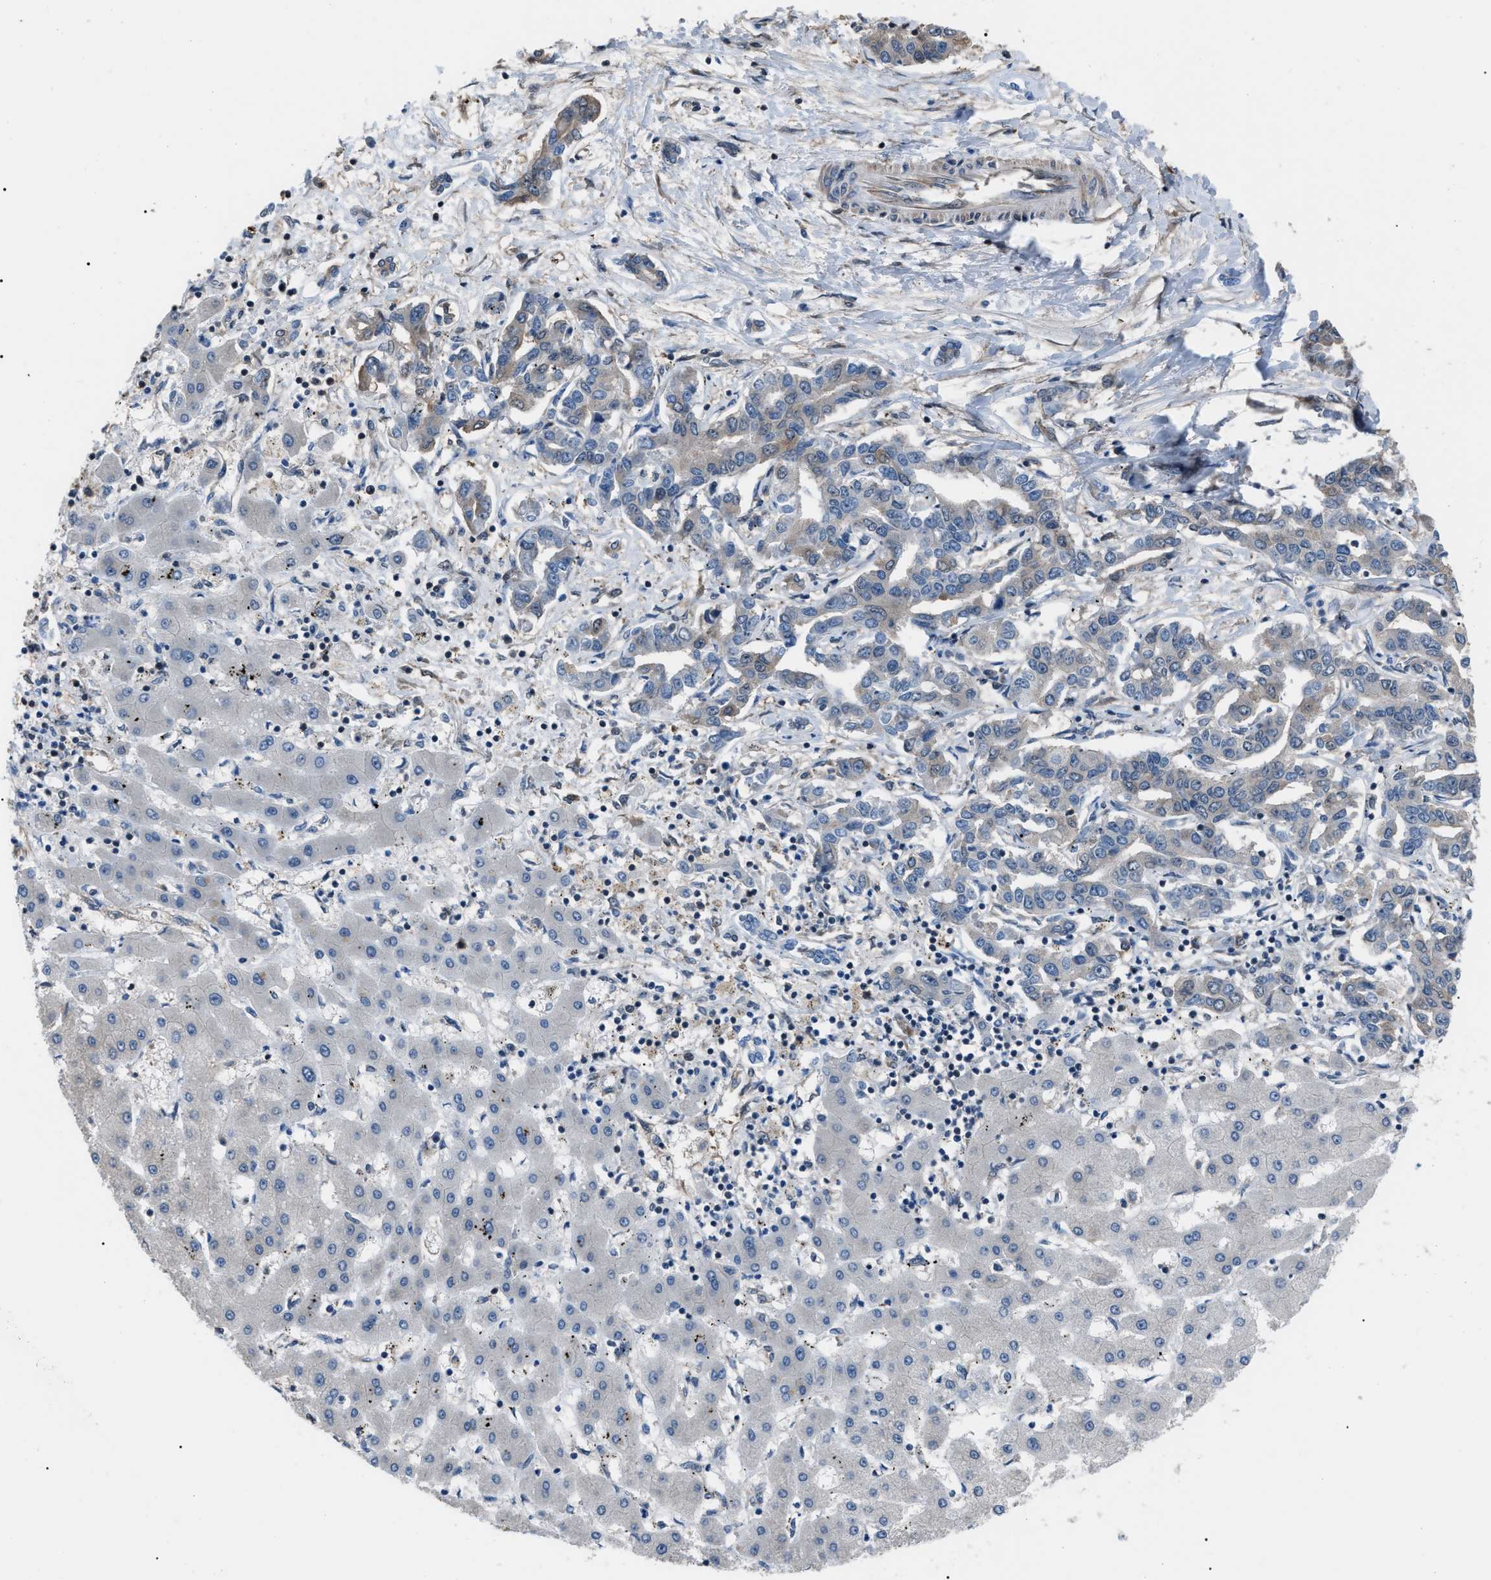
{"staining": {"intensity": "weak", "quantity": "<25%", "location": "cytoplasmic/membranous"}, "tissue": "liver cancer", "cell_type": "Tumor cells", "image_type": "cancer", "snomed": [{"axis": "morphology", "description": "Cholangiocarcinoma"}, {"axis": "topography", "description": "Liver"}], "caption": "Liver cancer stained for a protein using immunohistochemistry (IHC) displays no positivity tumor cells.", "gene": "PDCD5", "patient": {"sex": "male", "age": 59}}